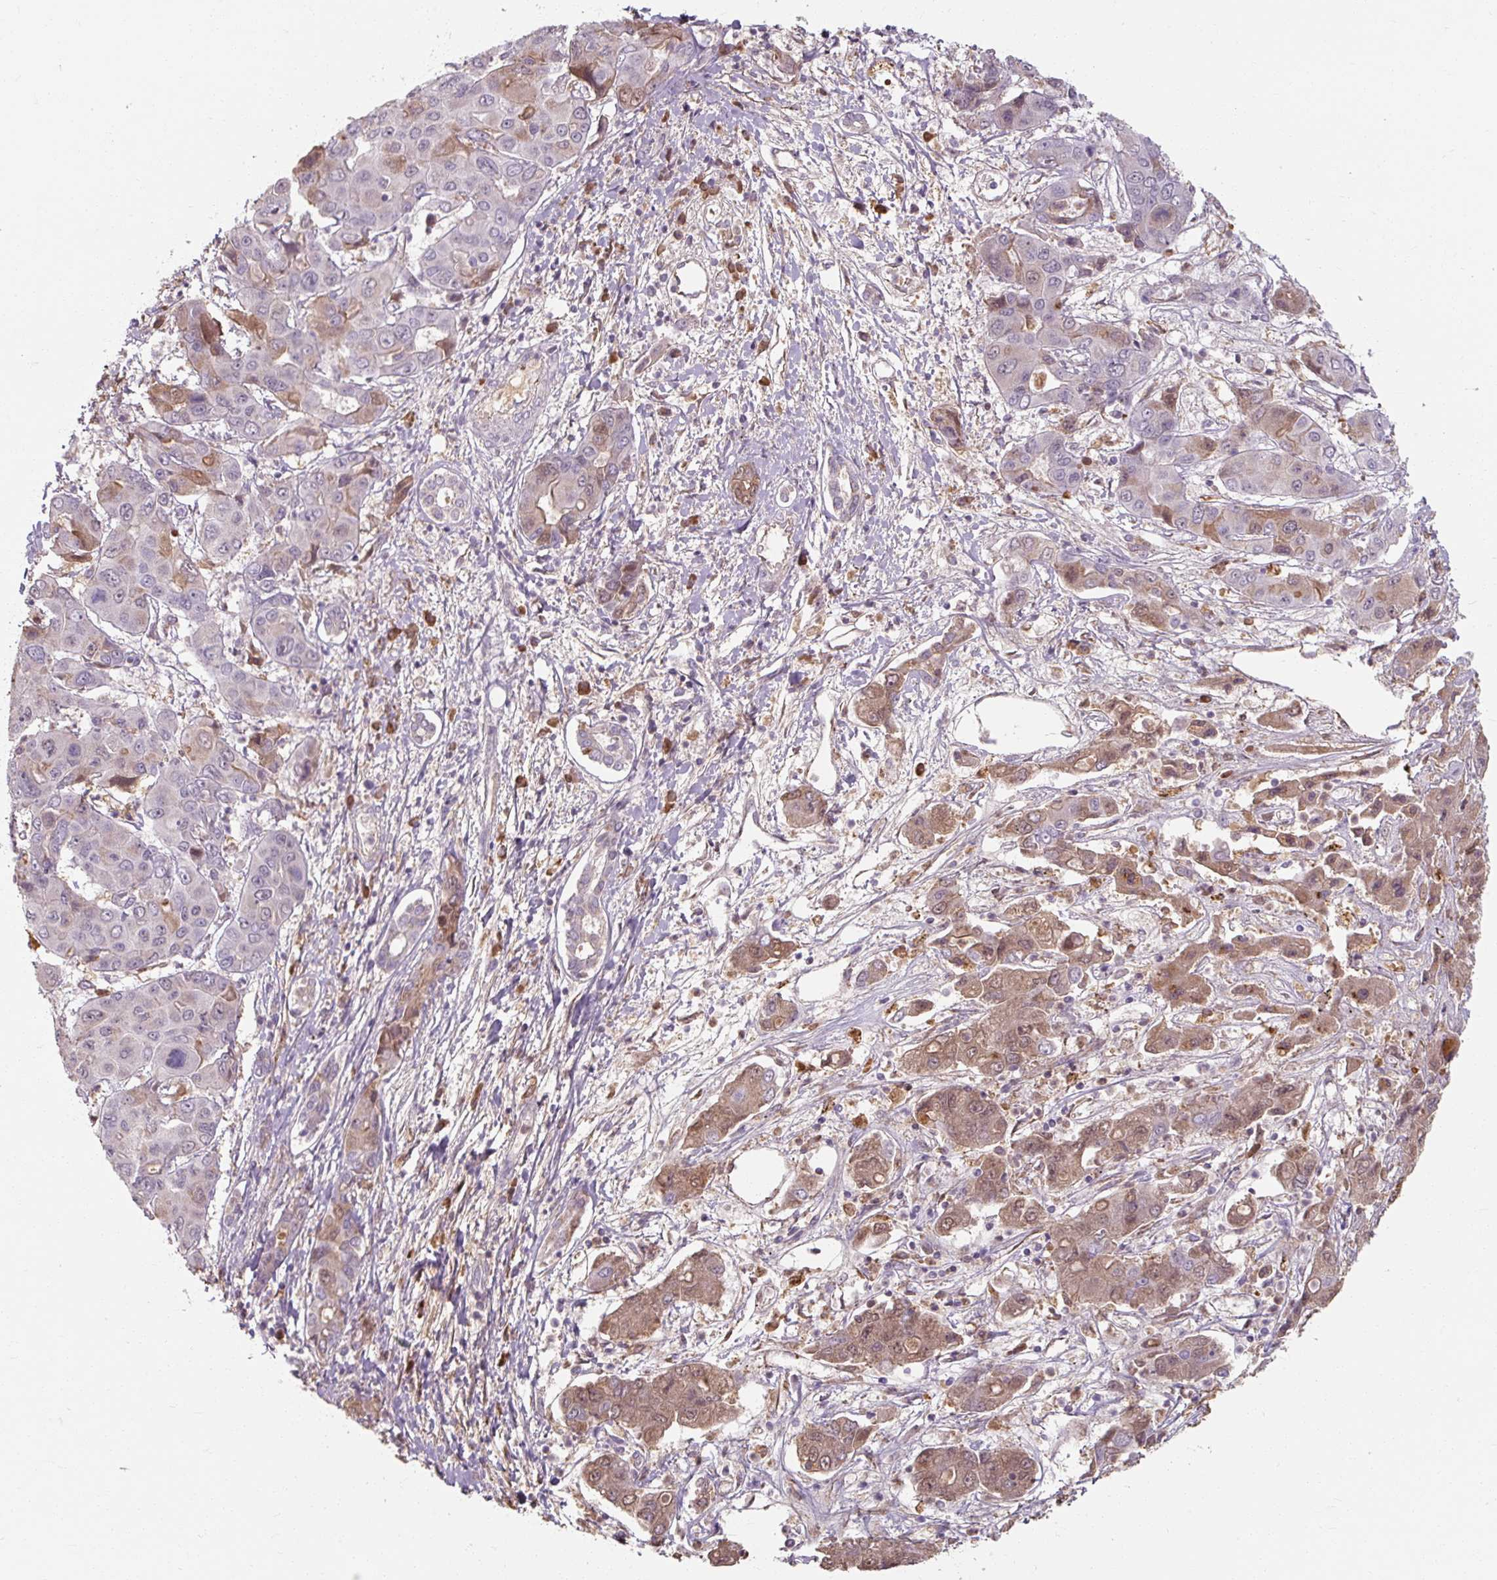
{"staining": {"intensity": "moderate", "quantity": "<25%", "location": "cytoplasmic/membranous"}, "tissue": "liver cancer", "cell_type": "Tumor cells", "image_type": "cancer", "snomed": [{"axis": "morphology", "description": "Cholangiocarcinoma"}, {"axis": "topography", "description": "Liver"}], "caption": "Immunohistochemical staining of human liver cholangiocarcinoma exhibits moderate cytoplasmic/membranous protein positivity in about <25% of tumor cells. (Brightfield microscopy of DAB IHC at high magnification).", "gene": "TSEN54", "patient": {"sex": "male", "age": 67}}